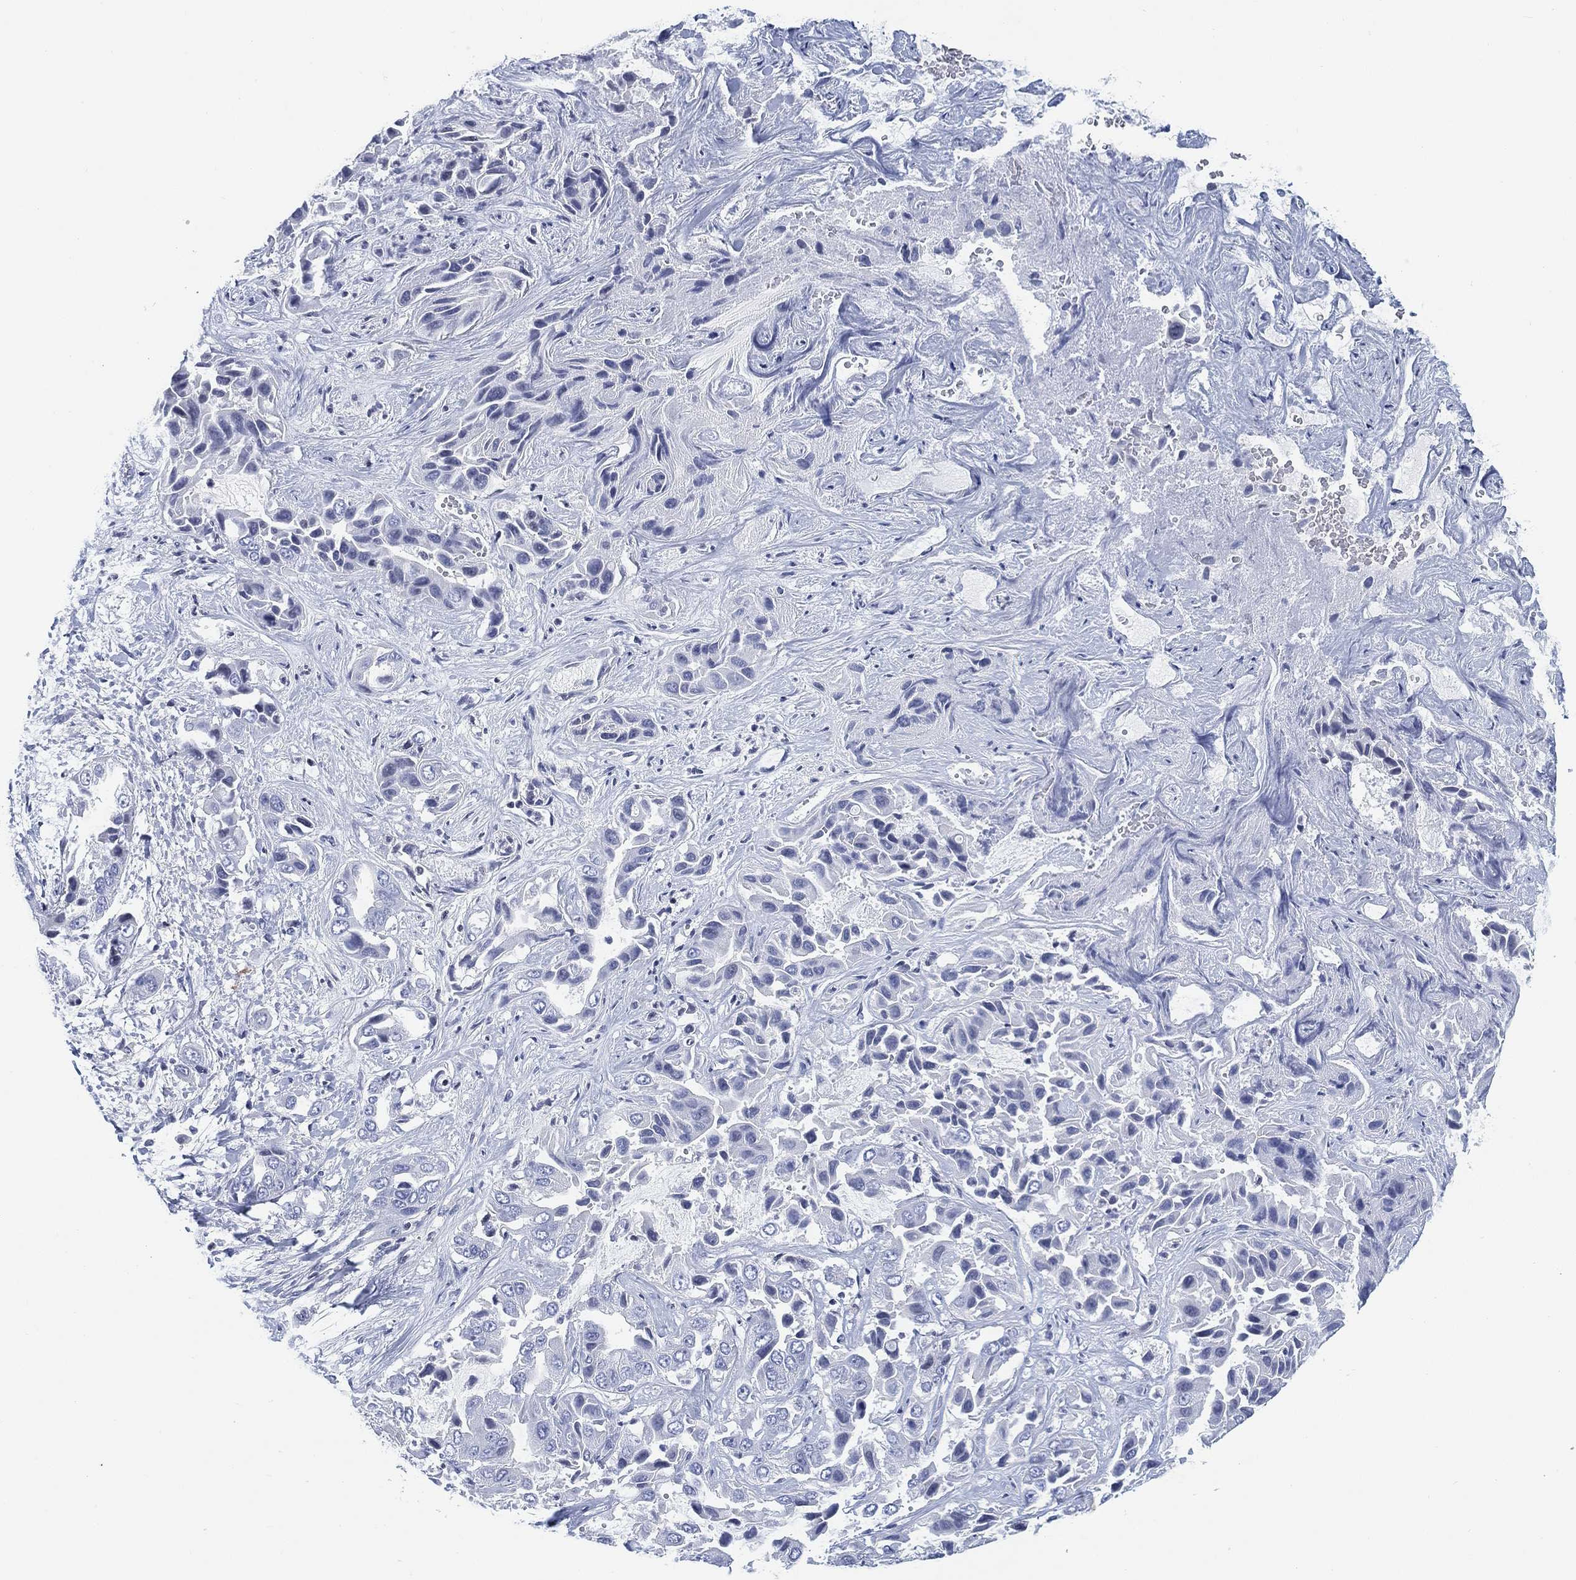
{"staining": {"intensity": "negative", "quantity": "none", "location": "none"}, "tissue": "liver cancer", "cell_type": "Tumor cells", "image_type": "cancer", "snomed": [{"axis": "morphology", "description": "Cholangiocarcinoma"}, {"axis": "topography", "description": "Liver"}], "caption": "Immunohistochemistry histopathology image of cholangiocarcinoma (liver) stained for a protein (brown), which demonstrates no staining in tumor cells. (DAB IHC visualized using brightfield microscopy, high magnification).", "gene": "FYB1", "patient": {"sex": "female", "age": 52}}